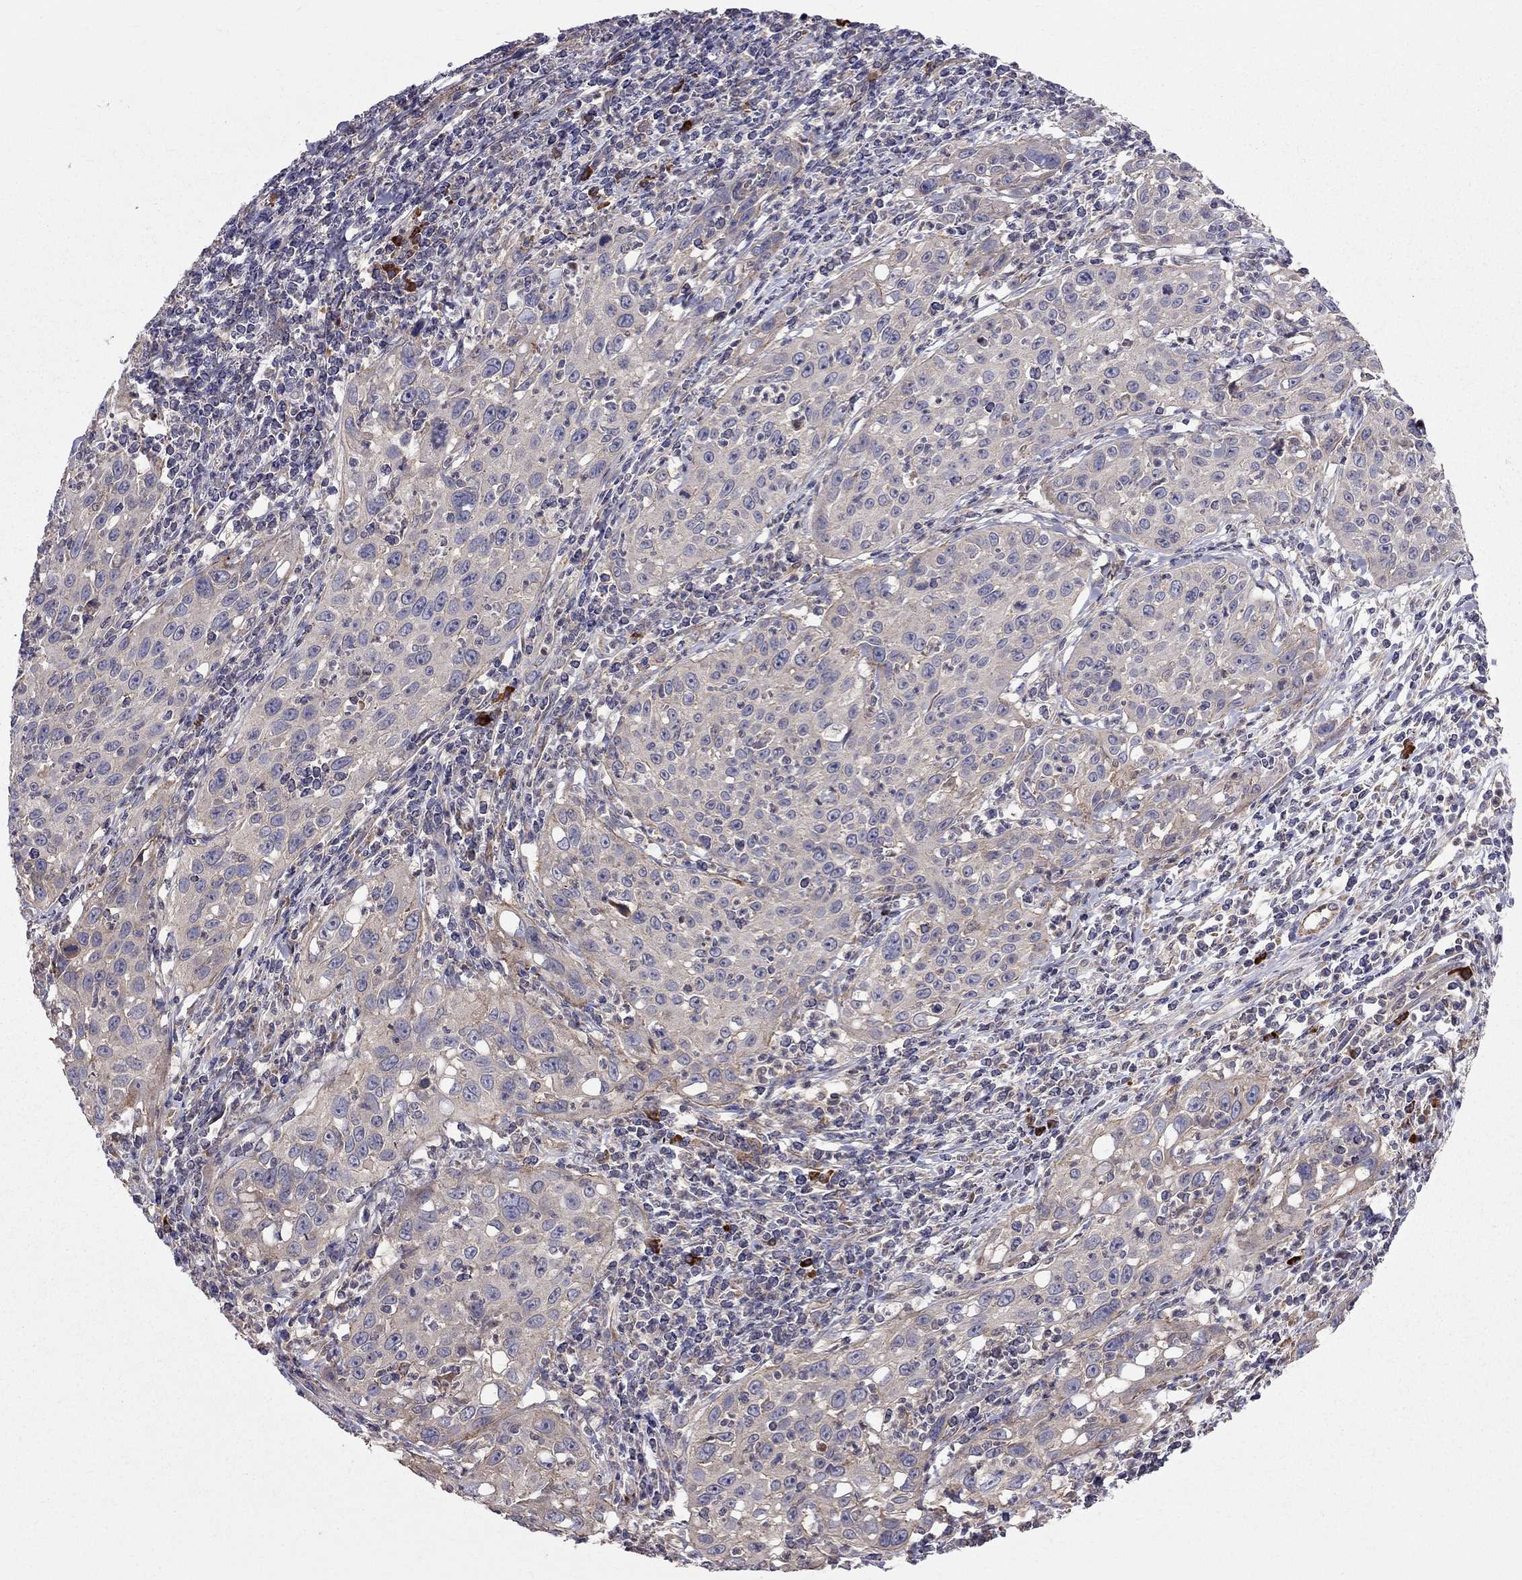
{"staining": {"intensity": "weak", "quantity": "<25%", "location": "cytoplasmic/membranous"}, "tissue": "cervical cancer", "cell_type": "Tumor cells", "image_type": "cancer", "snomed": [{"axis": "morphology", "description": "Squamous cell carcinoma, NOS"}, {"axis": "topography", "description": "Cervix"}], "caption": "Immunohistochemical staining of cervical cancer (squamous cell carcinoma) exhibits no significant expression in tumor cells.", "gene": "PIK3CG", "patient": {"sex": "female", "age": 26}}